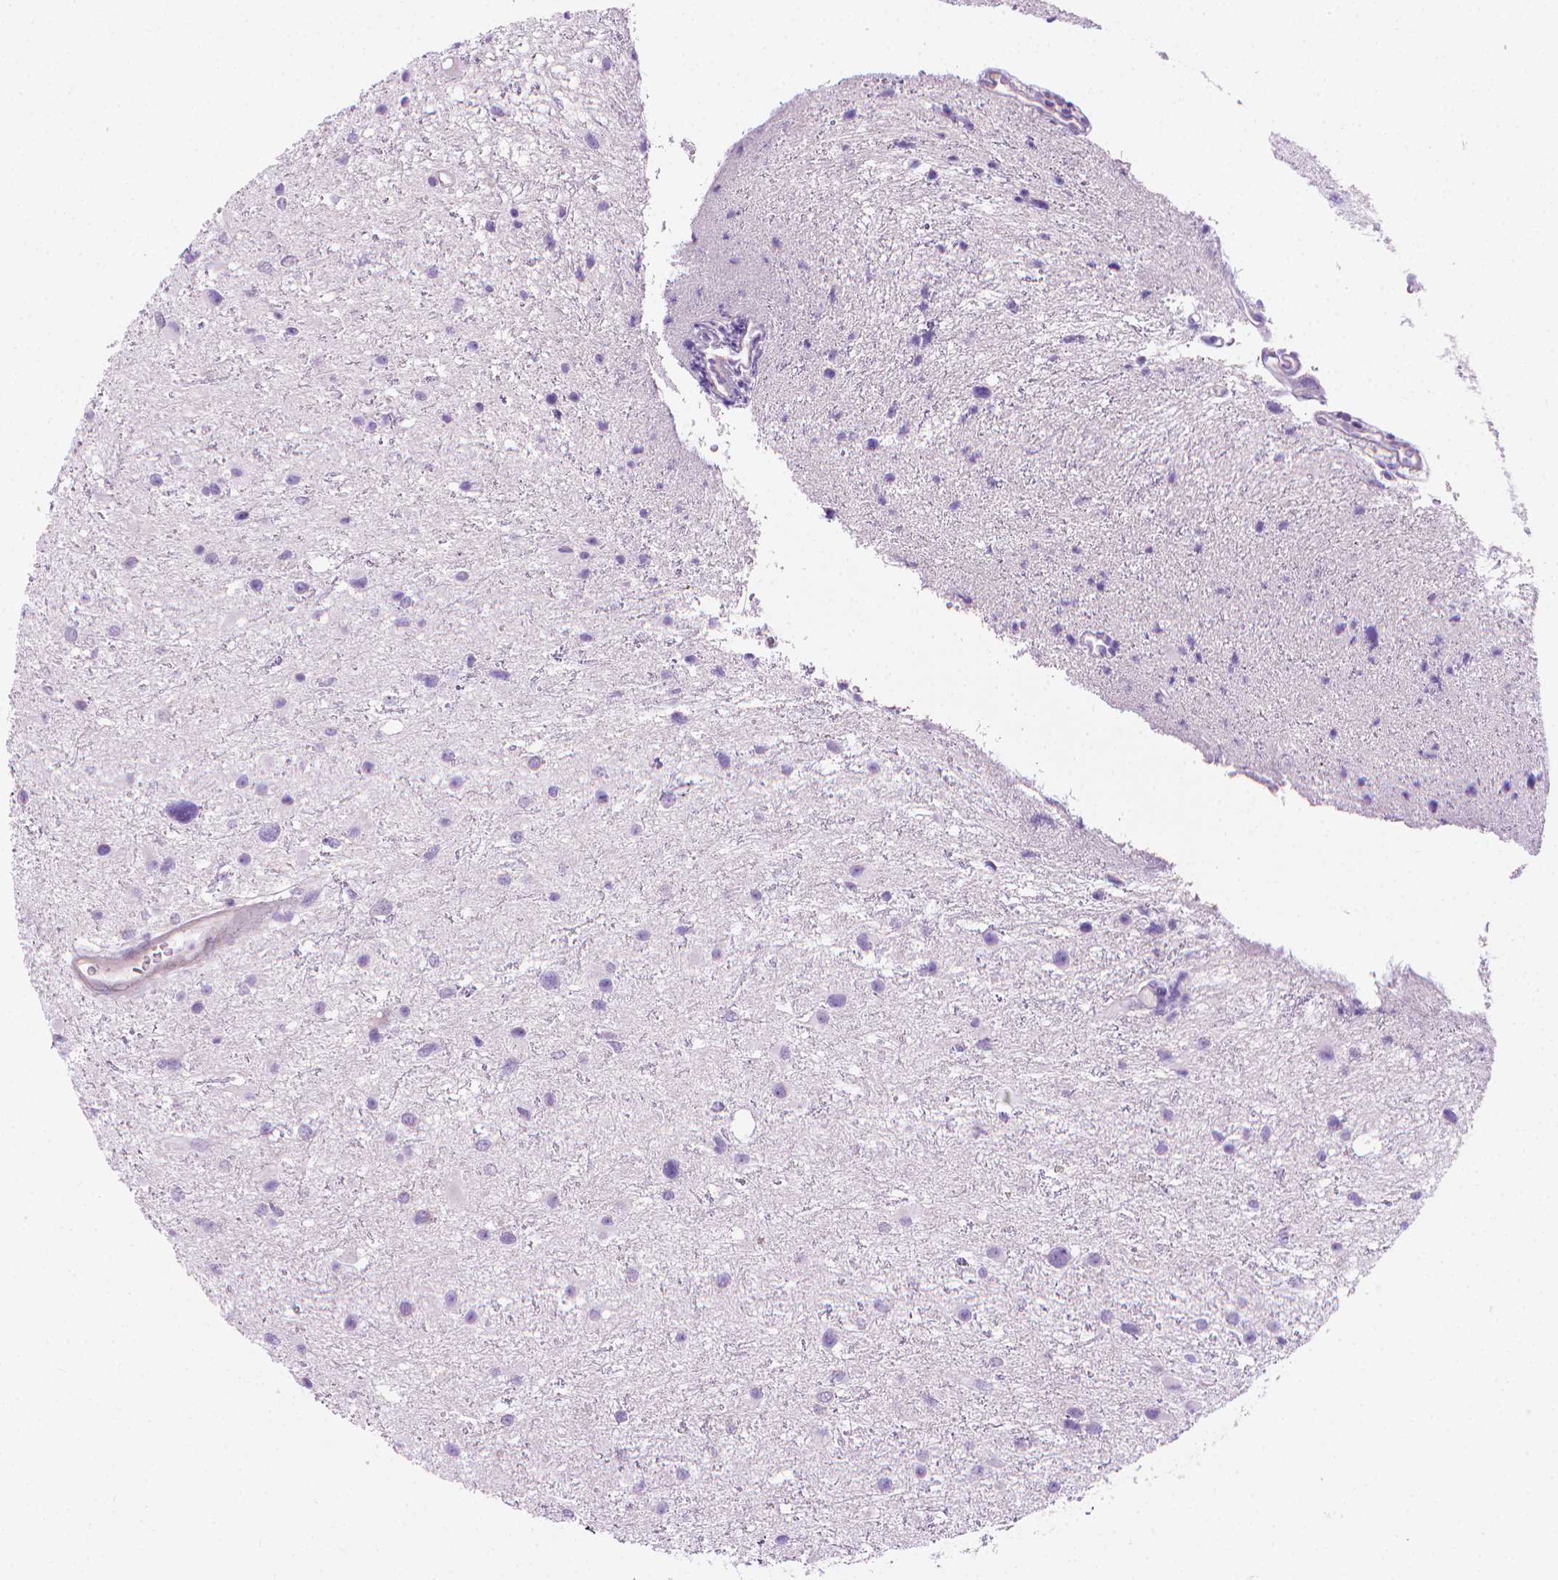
{"staining": {"intensity": "negative", "quantity": "none", "location": "none"}, "tissue": "glioma", "cell_type": "Tumor cells", "image_type": "cancer", "snomed": [{"axis": "morphology", "description": "Glioma, malignant, Low grade"}, {"axis": "topography", "description": "Brain"}], "caption": "A photomicrograph of human glioma is negative for staining in tumor cells.", "gene": "FASN", "patient": {"sex": "female", "age": 32}}